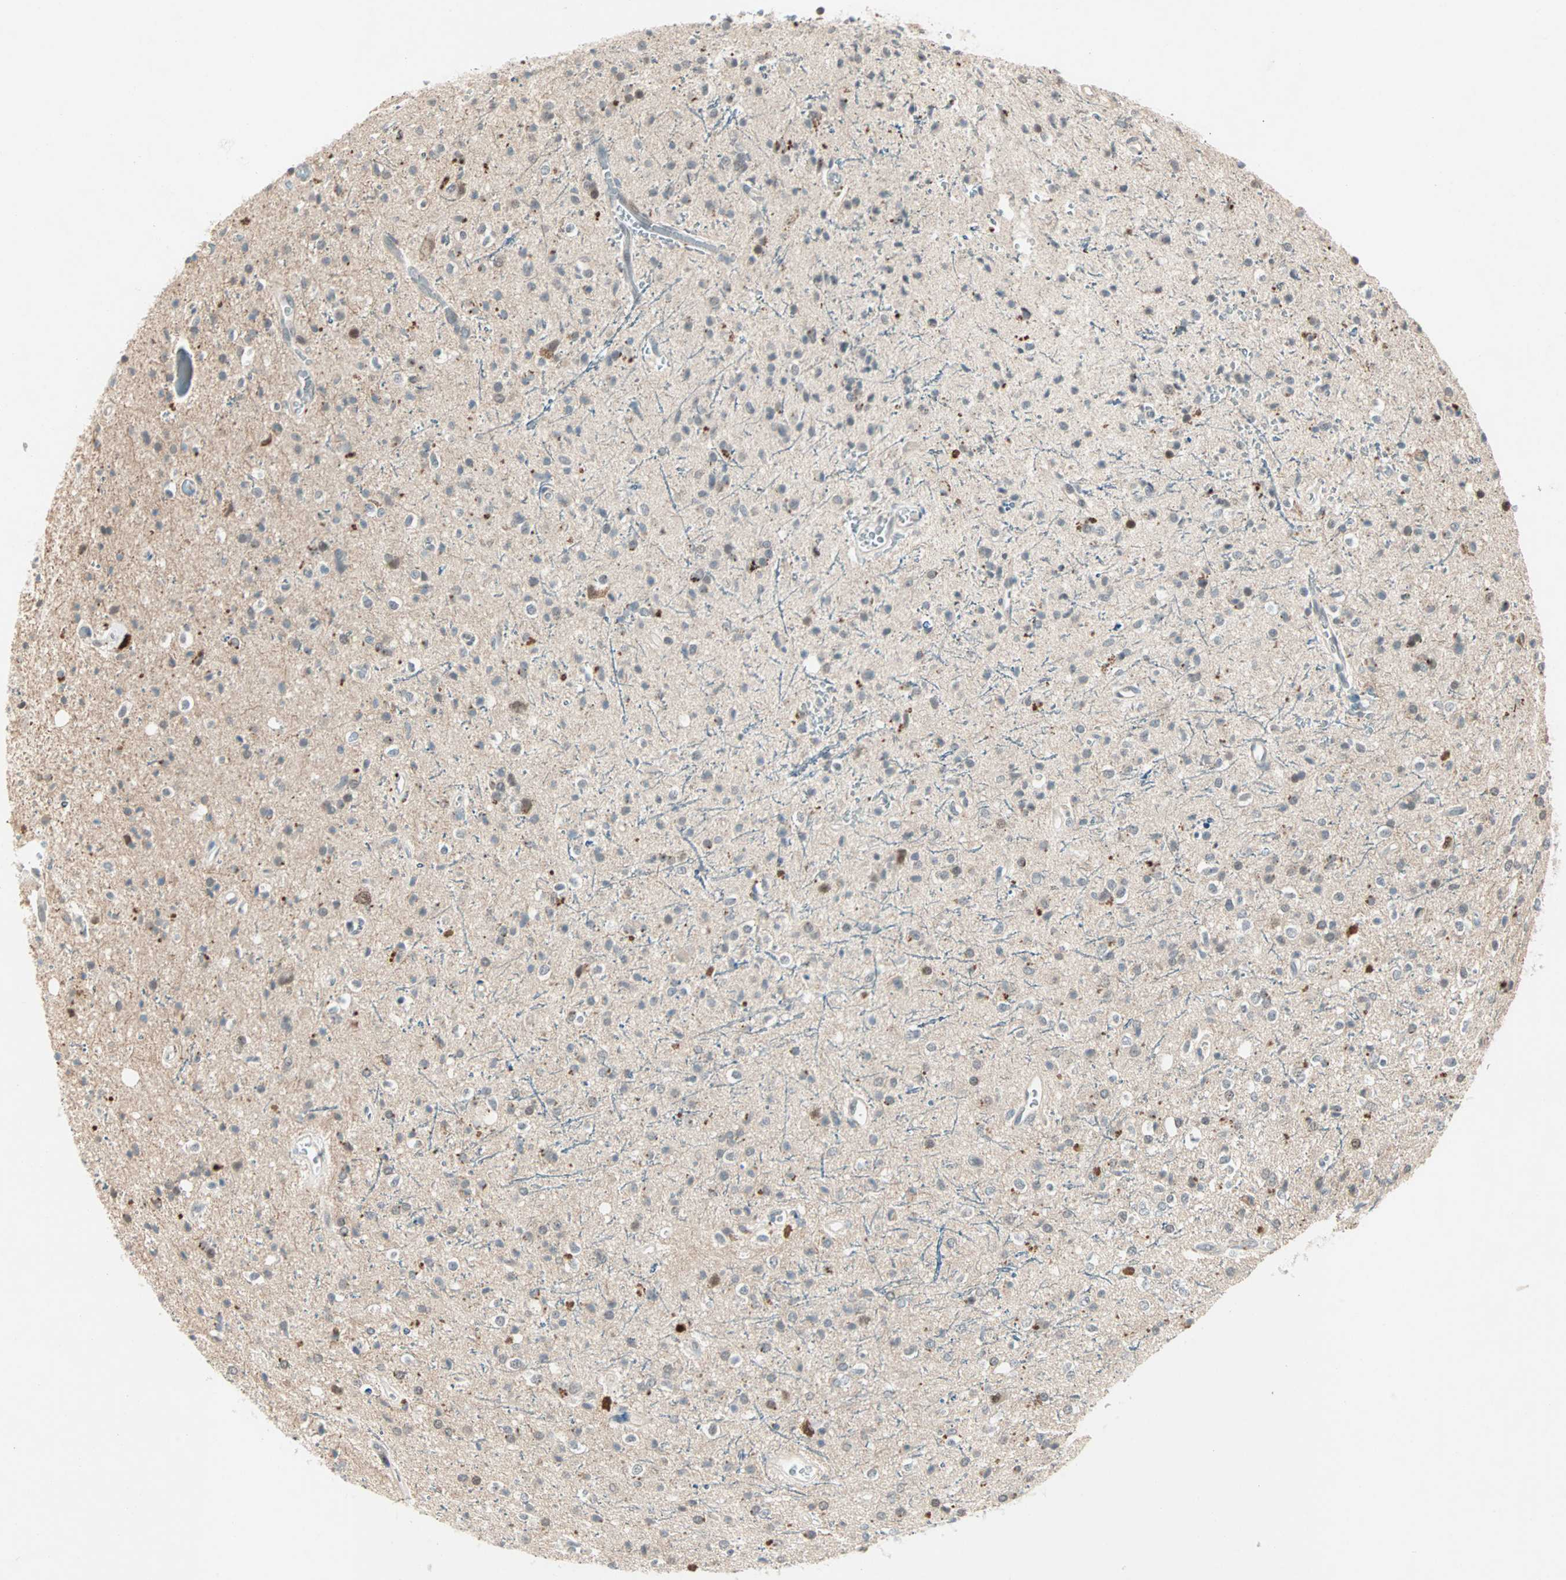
{"staining": {"intensity": "weak", "quantity": "<25%", "location": "cytoplasmic/membranous"}, "tissue": "glioma", "cell_type": "Tumor cells", "image_type": "cancer", "snomed": [{"axis": "morphology", "description": "Glioma, malignant, High grade"}, {"axis": "topography", "description": "Brain"}], "caption": "Human glioma stained for a protein using IHC demonstrates no staining in tumor cells.", "gene": "RTL6", "patient": {"sex": "male", "age": 47}}